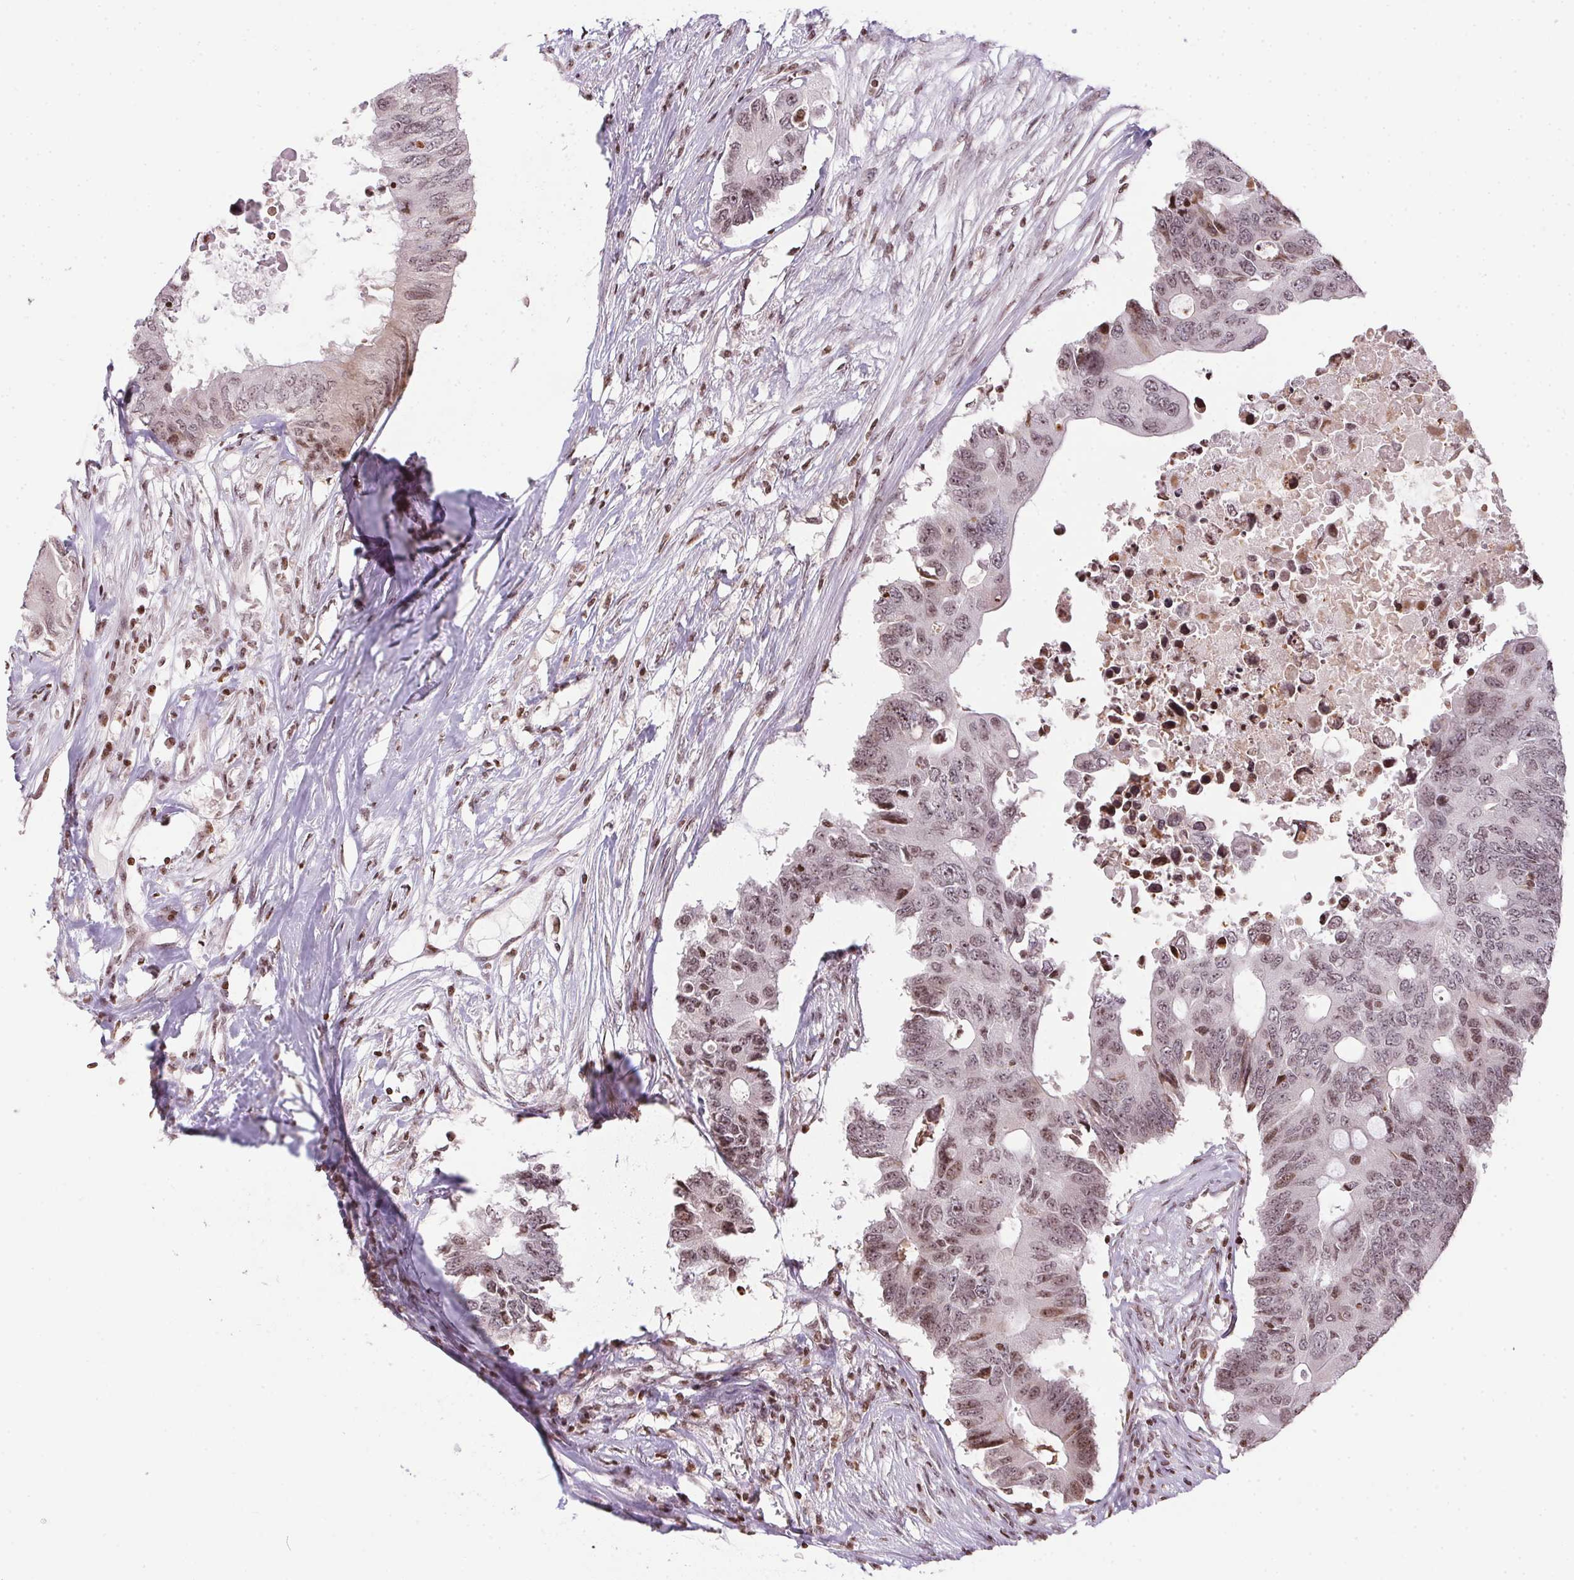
{"staining": {"intensity": "weak", "quantity": ">75%", "location": "nuclear"}, "tissue": "colorectal cancer", "cell_type": "Tumor cells", "image_type": "cancer", "snomed": [{"axis": "morphology", "description": "Adenocarcinoma, NOS"}, {"axis": "topography", "description": "Colon"}], "caption": "Colorectal cancer (adenocarcinoma) stained for a protein (brown) reveals weak nuclear positive staining in about >75% of tumor cells.", "gene": "RNF181", "patient": {"sex": "male", "age": 71}}